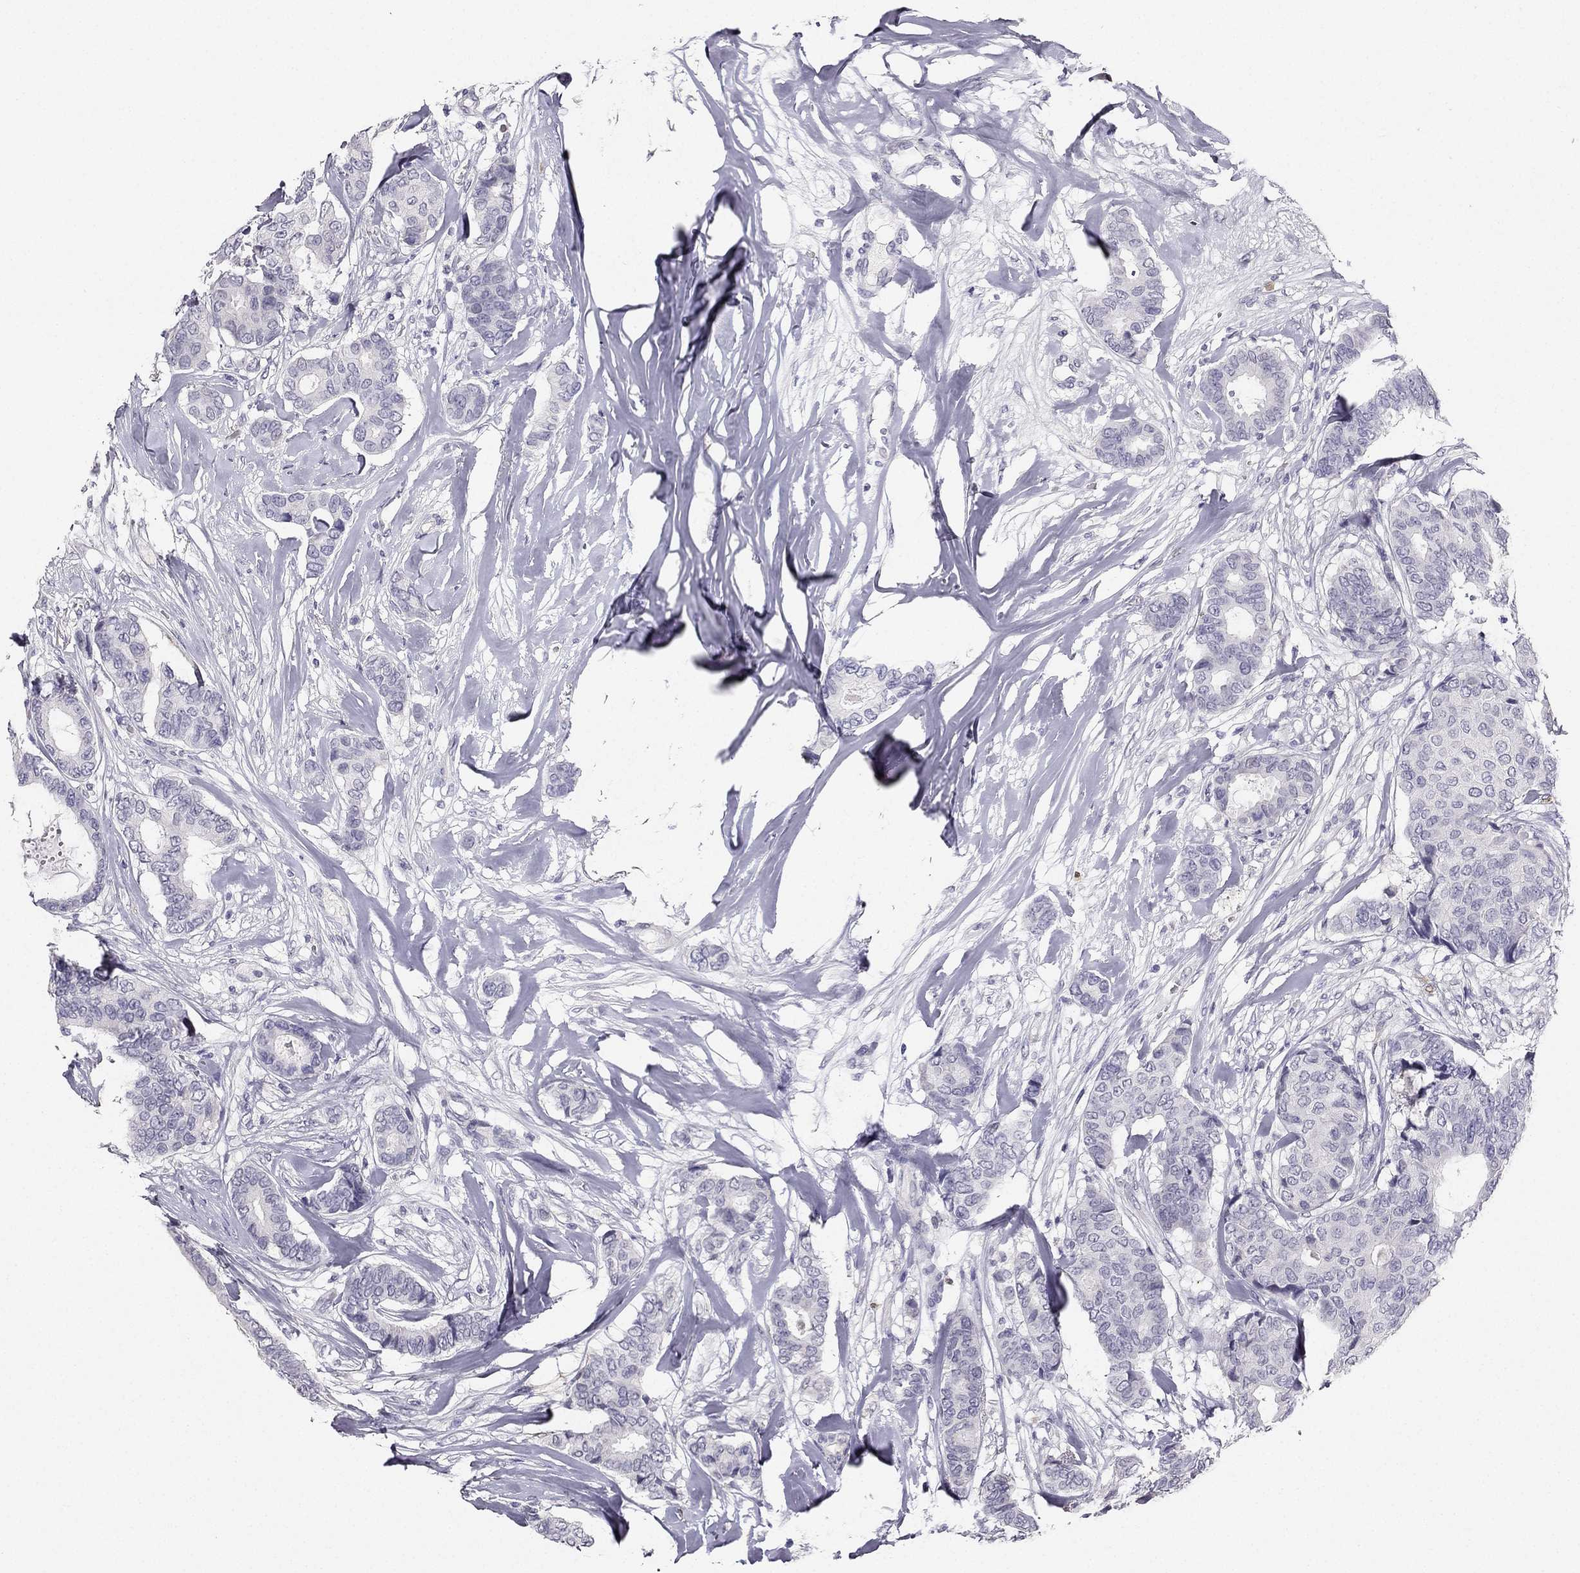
{"staining": {"intensity": "negative", "quantity": "none", "location": "none"}, "tissue": "breast cancer", "cell_type": "Tumor cells", "image_type": "cancer", "snomed": [{"axis": "morphology", "description": "Duct carcinoma"}, {"axis": "topography", "description": "Breast"}], "caption": "Intraductal carcinoma (breast) was stained to show a protein in brown. There is no significant expression in tumor cells.", "gene": "CALB2", "patient": {"sex": "female", "age": 75}}